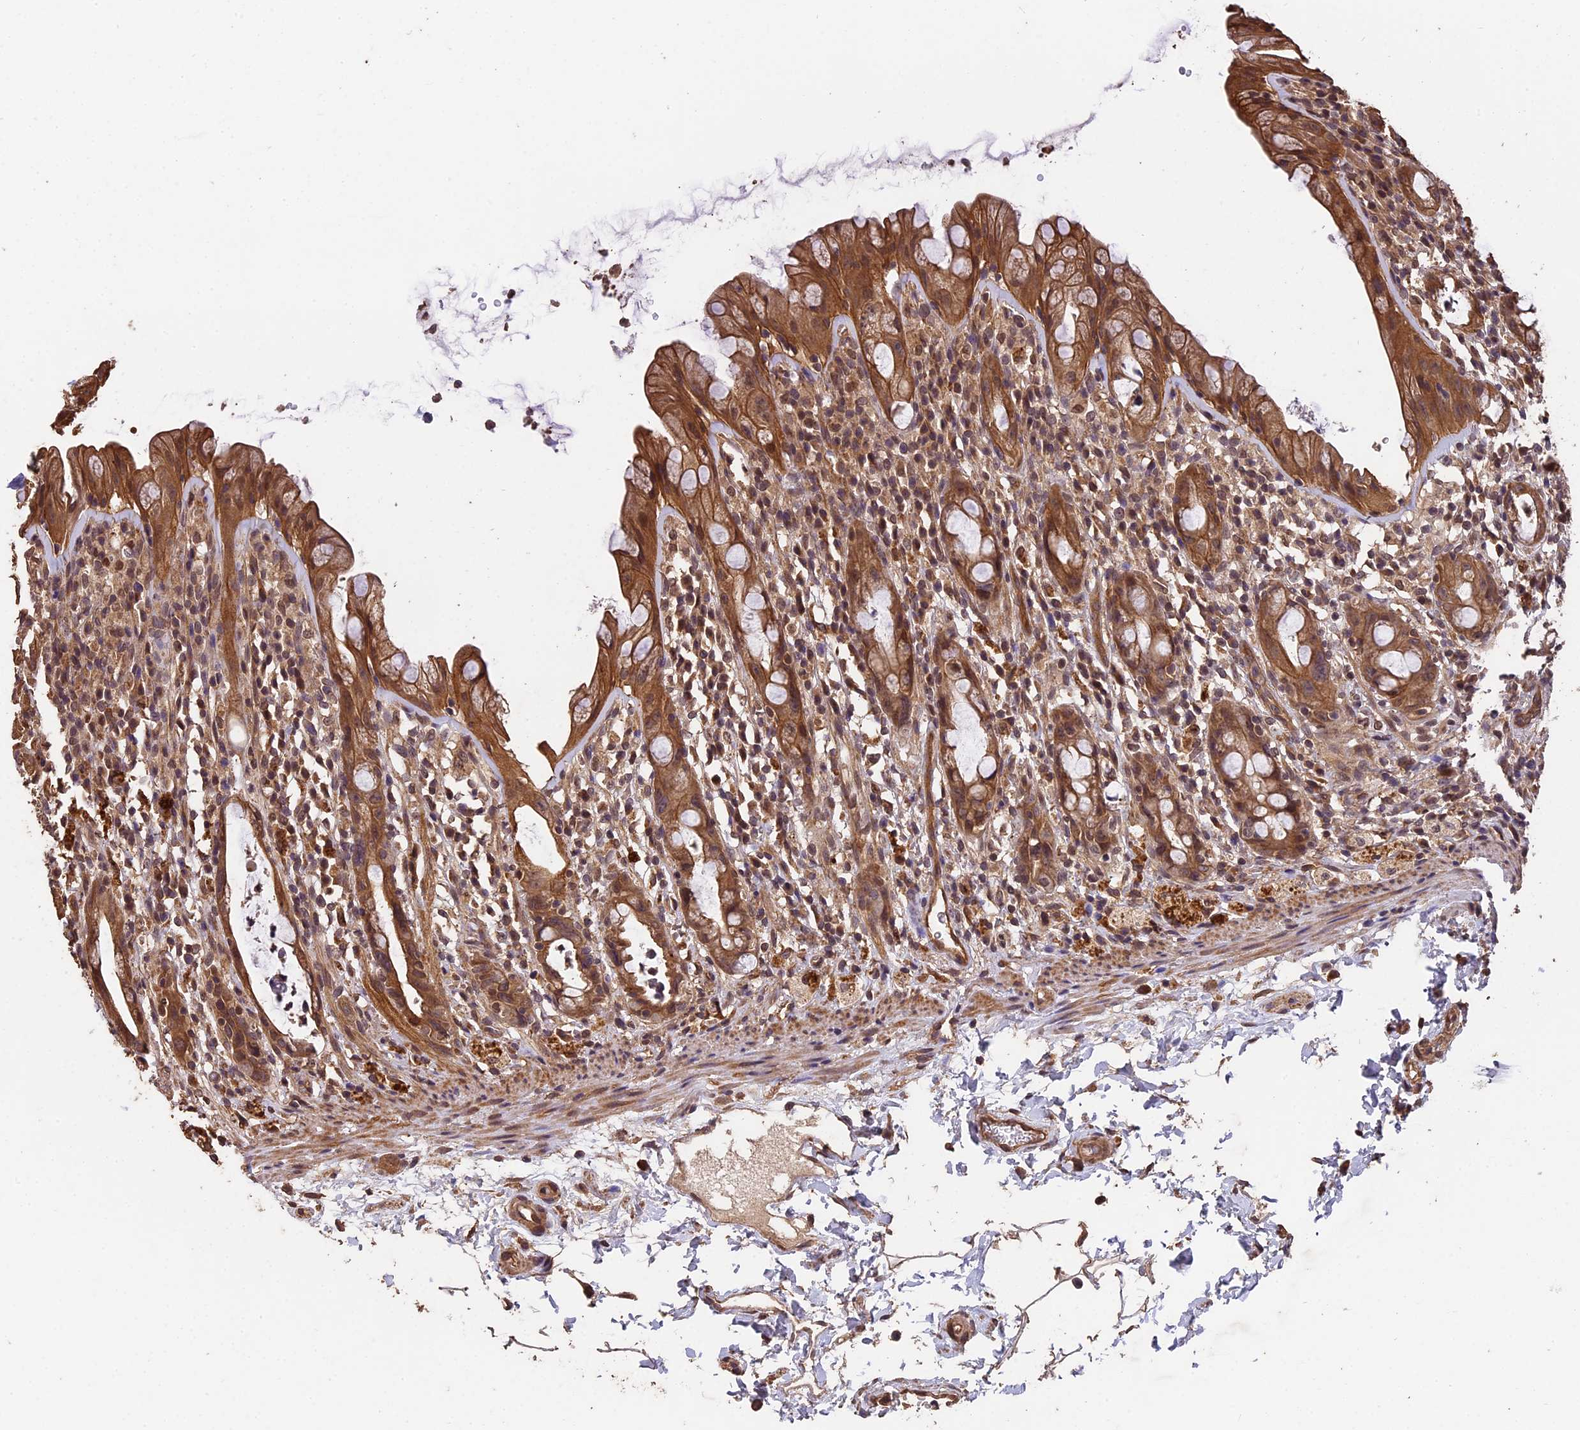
{"staining": {"intensity": "moderate", "quantity": ">75%", "location": "cytoplasmic/membranous"}, "tissue": "rectum", "cell_type": "Glandular cells", "image_type": "normal", "snomed": [{"axis": "morphology", "description": "Normal tissue, NOS"}, {"axis": "topography", "description": "Rectum"}], "caption": "The histopathology image displays immunohistochemical staining of benign rectum. There is moderate cytoplasmic/membranous expression is identified in approximately >75% of glandular cells.", "gene": "CHD9", "patient": {"sex": "male", "age": 44}}